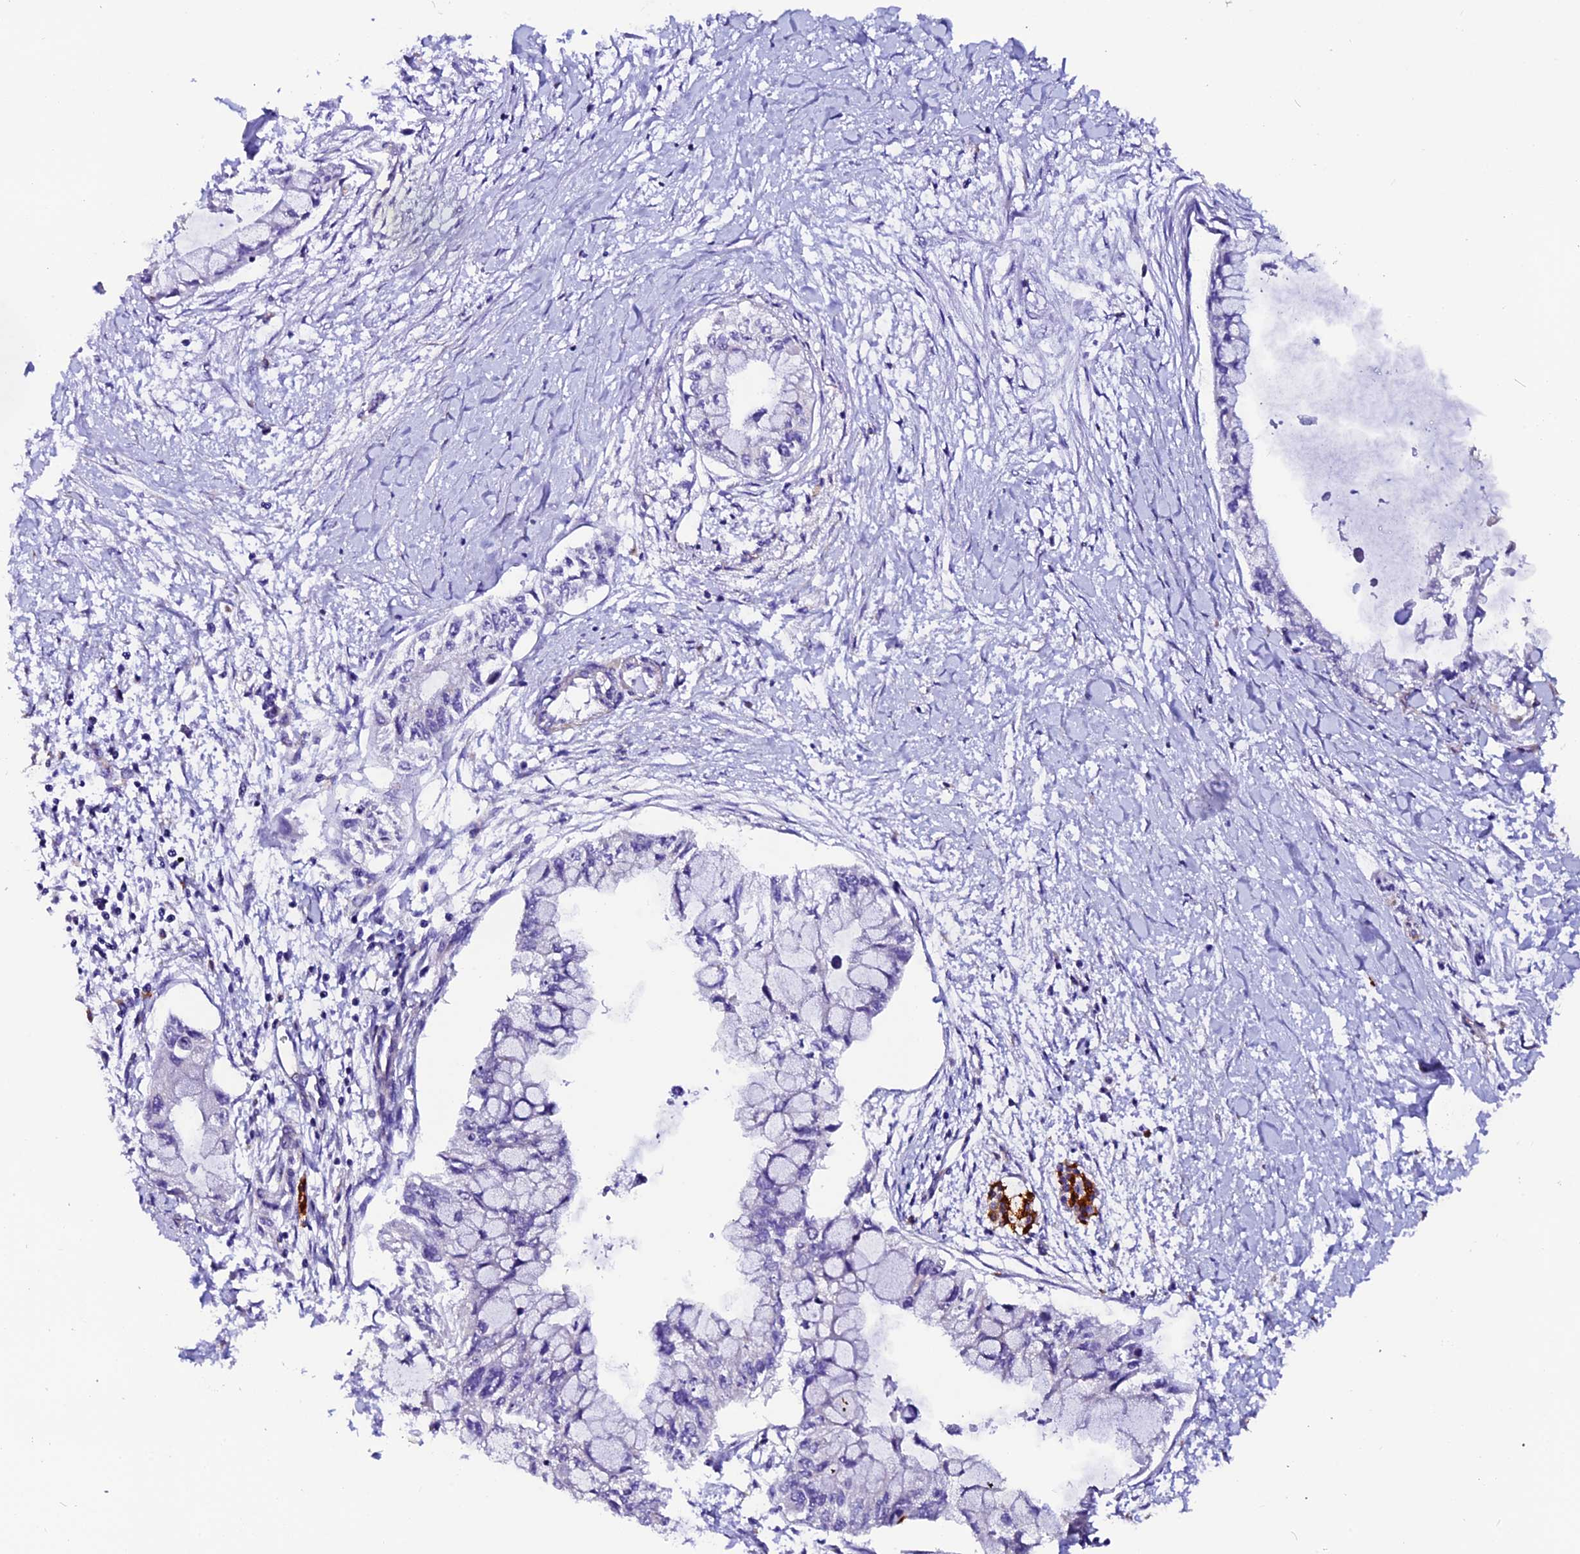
{"staining": {"intensity": "negative", "quantity": "none", "location": "none"}, "tissue": "pancreatic cancer", "cell_type": "Tumor cells", "image_type": "cancer", "snomed": [{"axis": "morphology", "description": "Adenocarcinoma, NOS"}, {"axis": "topography", "description": "Pancreas"}], "caption": "This image is of pancreatic cancer (adenocarcinoma) stained with immunohistochemistry (IHC) to label a protein in brown with the nuclei are counter-stained blue. There is no staining in tumor cells.", "gene": "CLN5", "patient": {"sex": "male", "age": 48}}